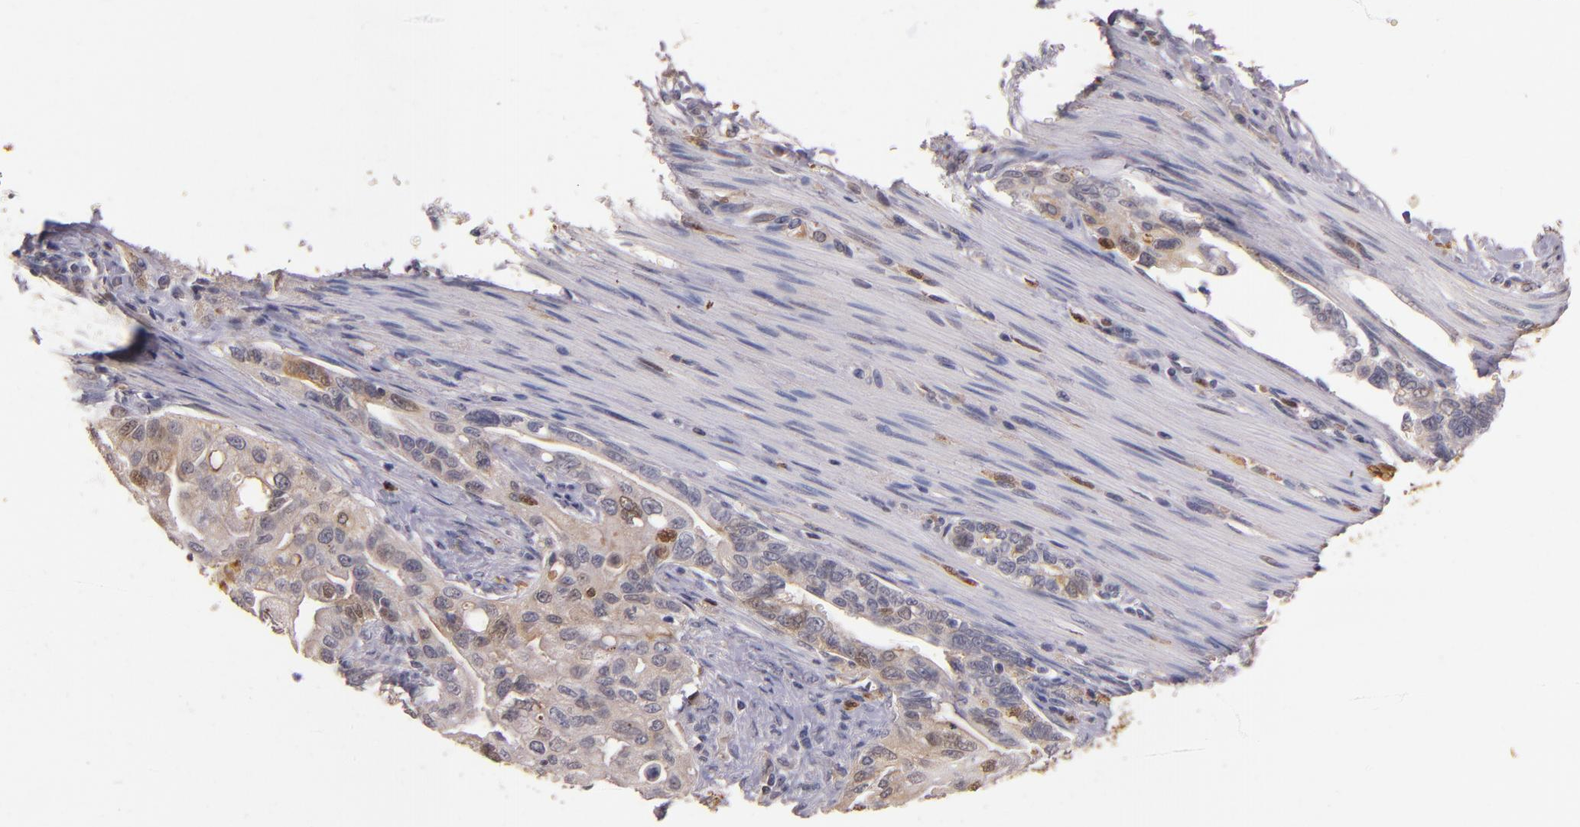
{"staining": {"intensity": "moderate", "quantity": ">75%", "location": "cytoplasmic/membranous"}, "tissue": "pancreatic cancer", "cell_type": "Tumor cells", "image_type": "cancer", "snomed": [{"axis": "morphology", "description": "Normal tissue, NOS"}, {"axis": "topography", "description": "Pancreas"}], "caption": "Human pancreatic cancer stained with a protein marker reveals moderate staining in tumor cells.", "gene": "PTS", "patient": {"sex": "male", "age": 42}}